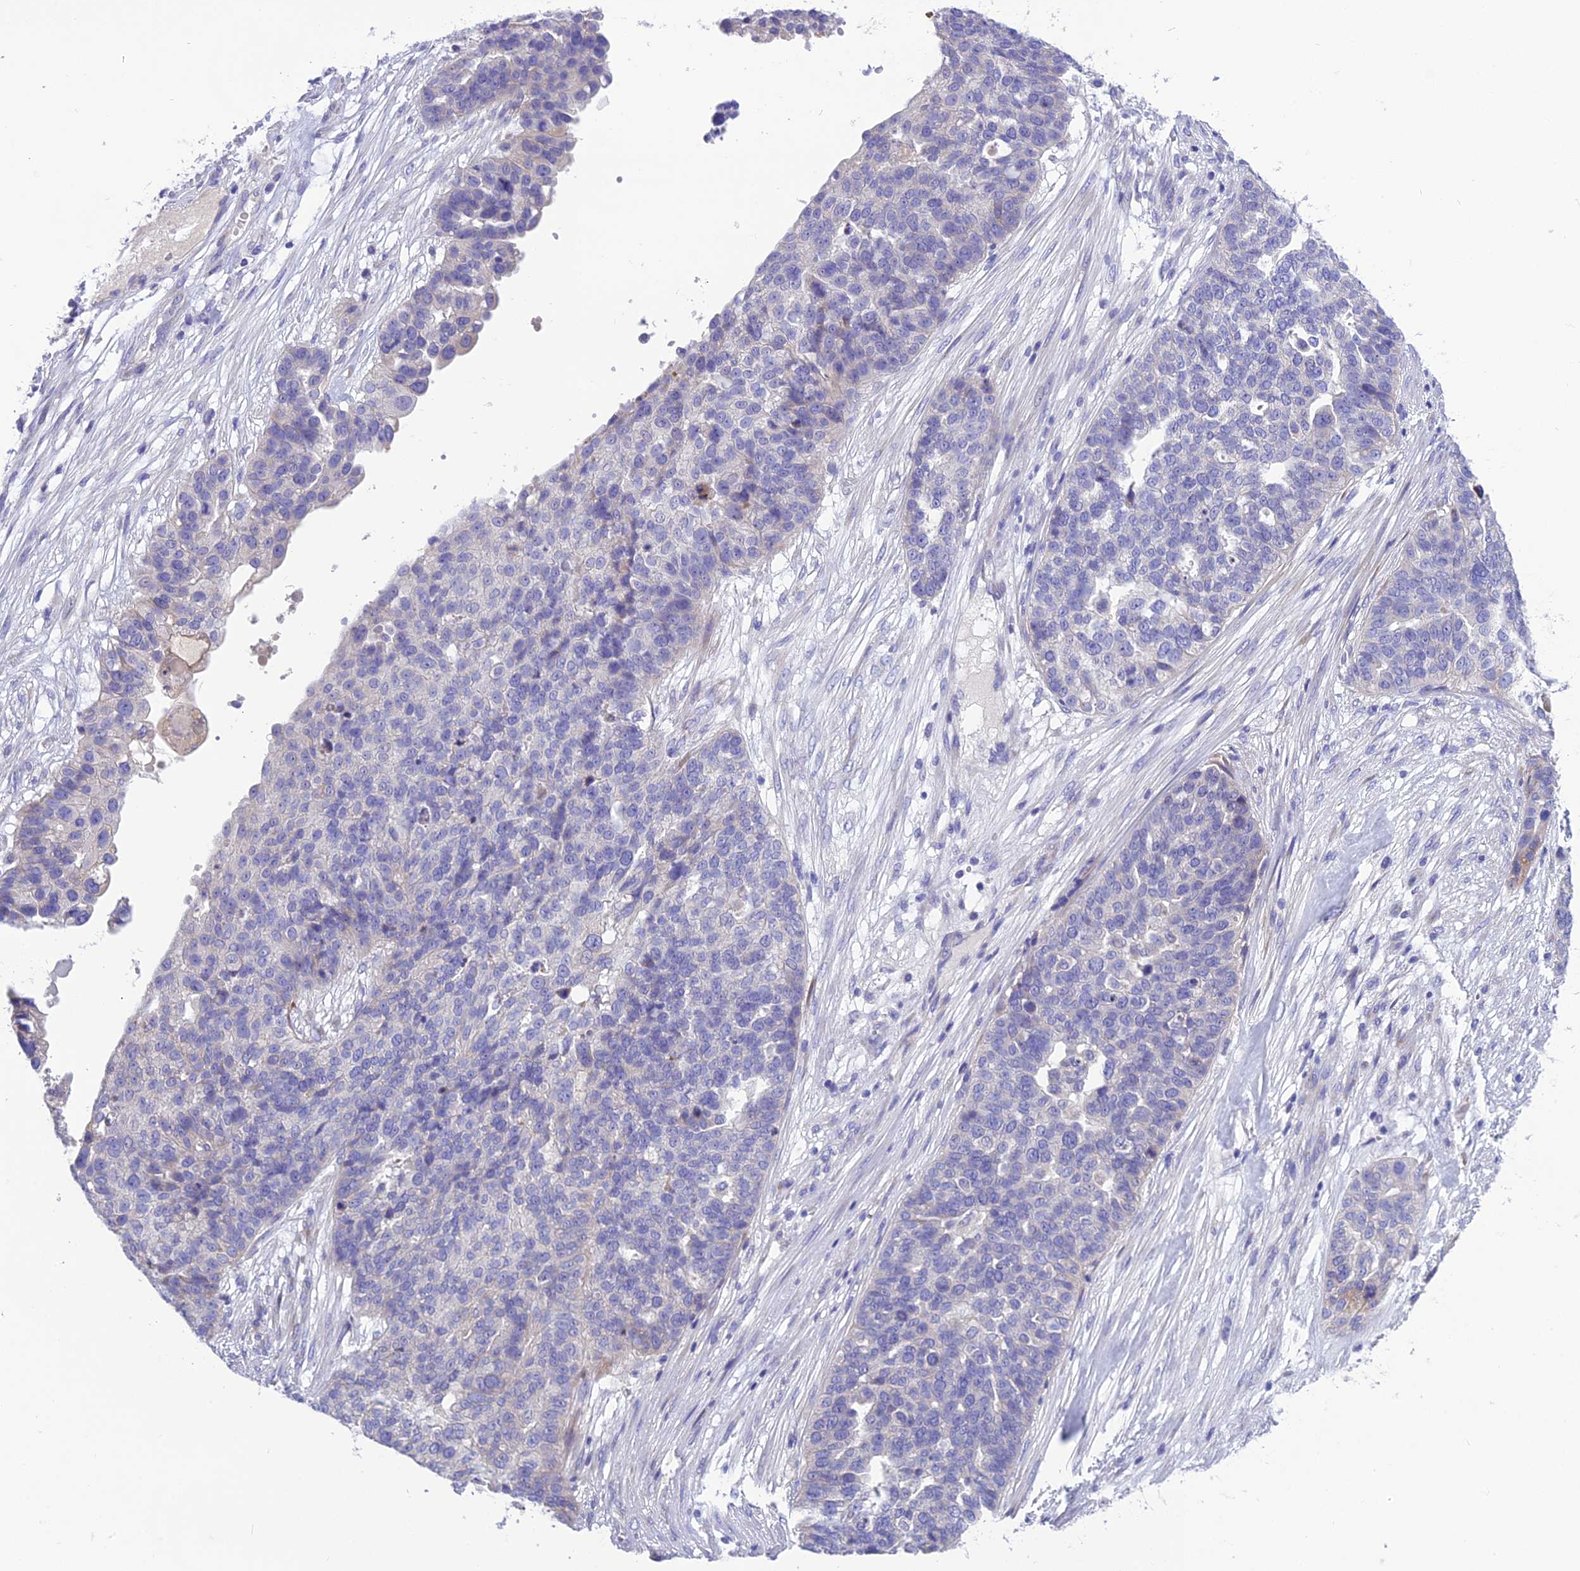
{"staining": {"intensity": "negative", "quantity": "none", "location": "none"}, "tissue": "ovarian cancer", "cell_type": "Tumor cells", "image_type": "cancer", "snomed": [{"axis": "morphology", "description": "Cystadenocarcinoma, serous, NOS"}, {"axis": "topography", "description": "Ovary"}], "caption": "IHC photomicrograph of human serous cystadenocarcinoma (ovarian) stained for a protein (brown), which reveals no staining in tumor cells.", "gene": "KIAA0408", "patient": {"sex": "female", "age": 59}}